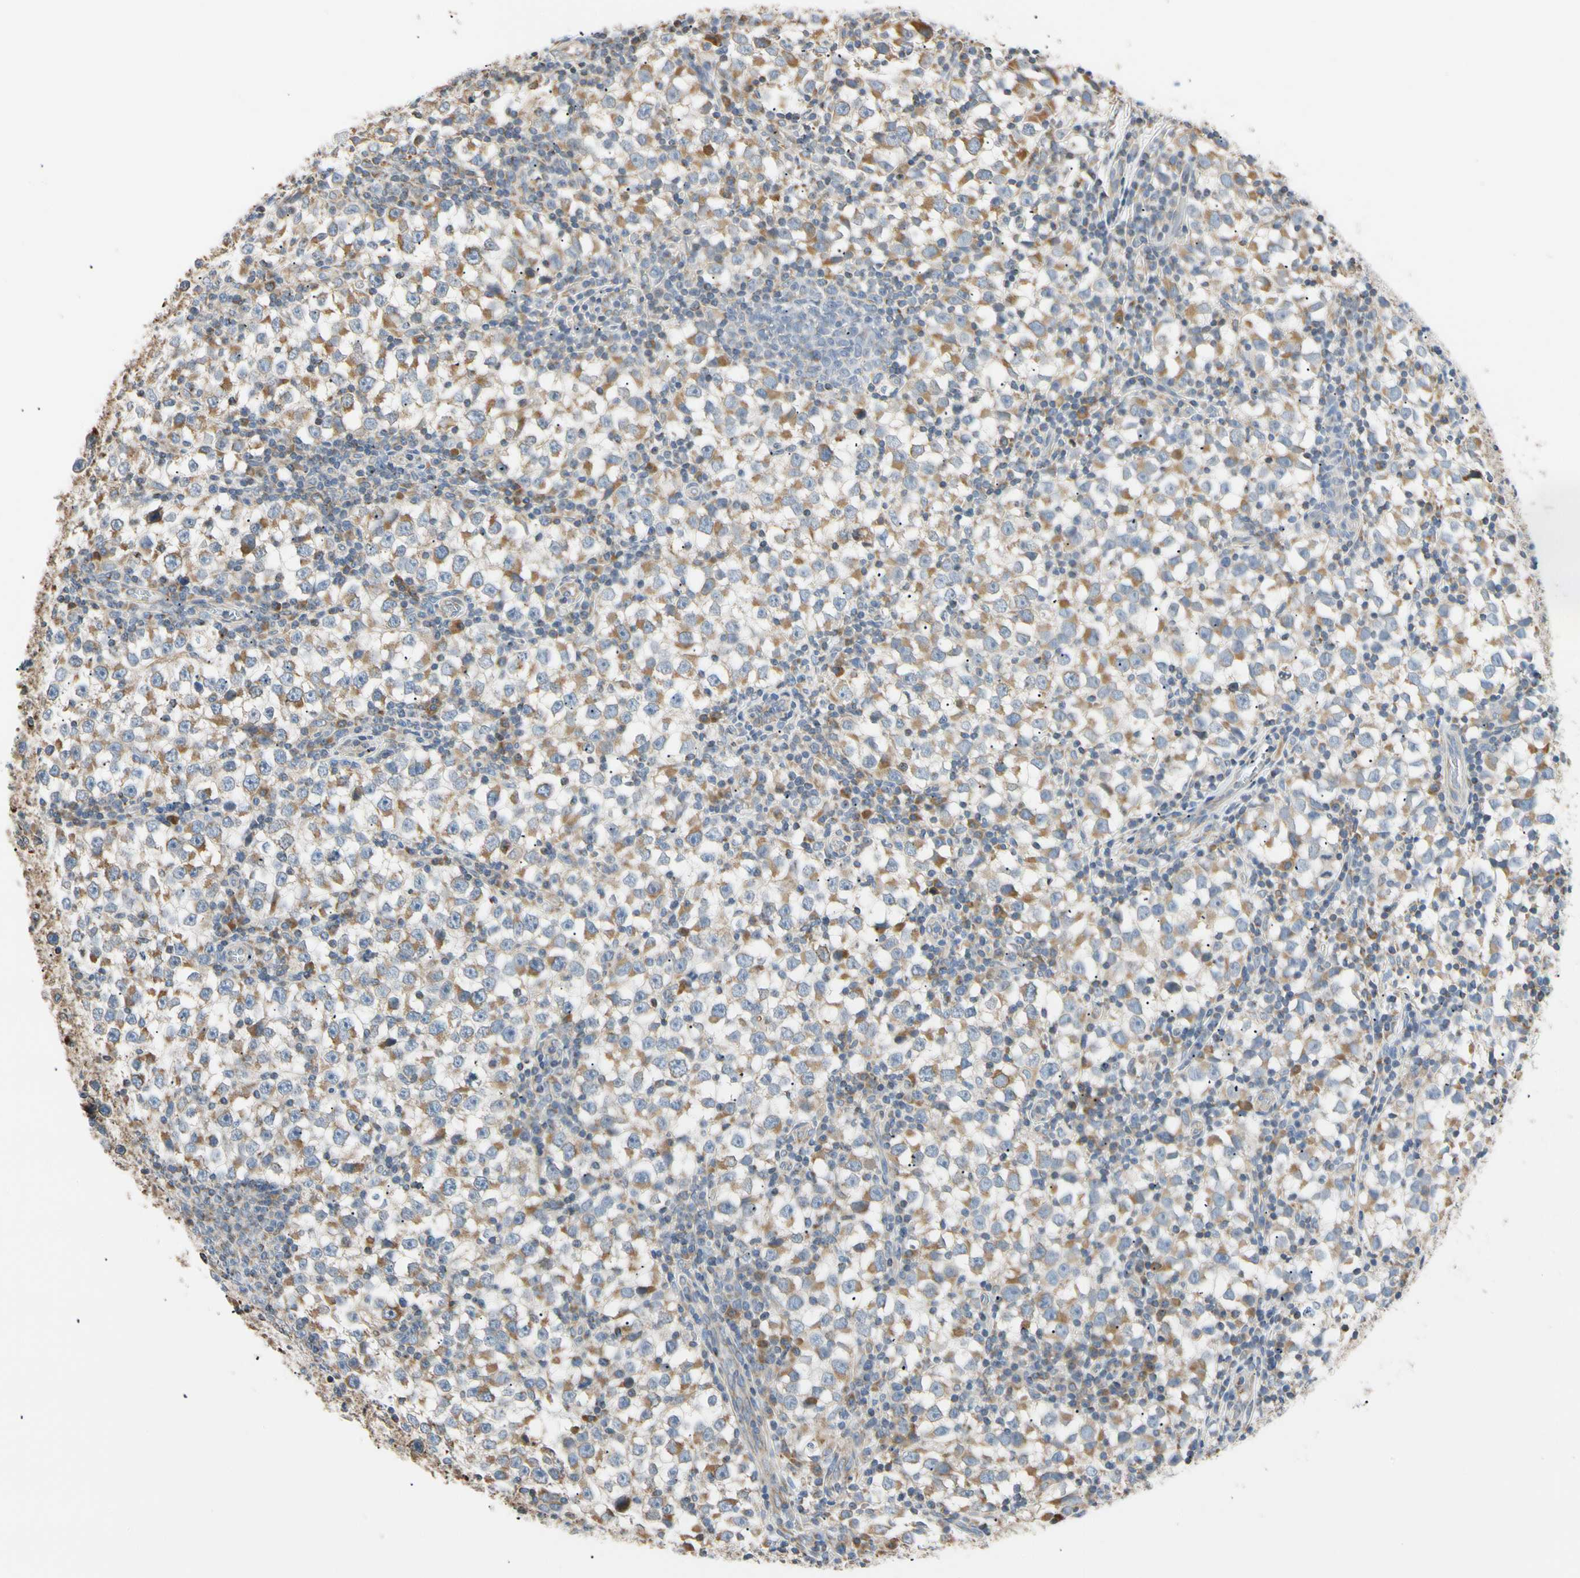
{"staining": {"intensity": "moderate", "quantity": "25%-75%", "location": "cytoplasmic/membranous"}, "tissue": "testis cancer", "cell_type": "Tumor cells", "image_type": "cancer", "snomed": [{"axis": "morphology", "description": "Seminoma, NOS"}, {"axis": "topography", "description": "Testis"}], "caption": "Immunohistochemical staining of human seminoma (testis) shows medium levels of moderate cytoplasmic/membranous protein staining in about 25%-75% of tumor cells.", "gene": "PLGRKT", "patient": {"sex": "male", "age": 65}}